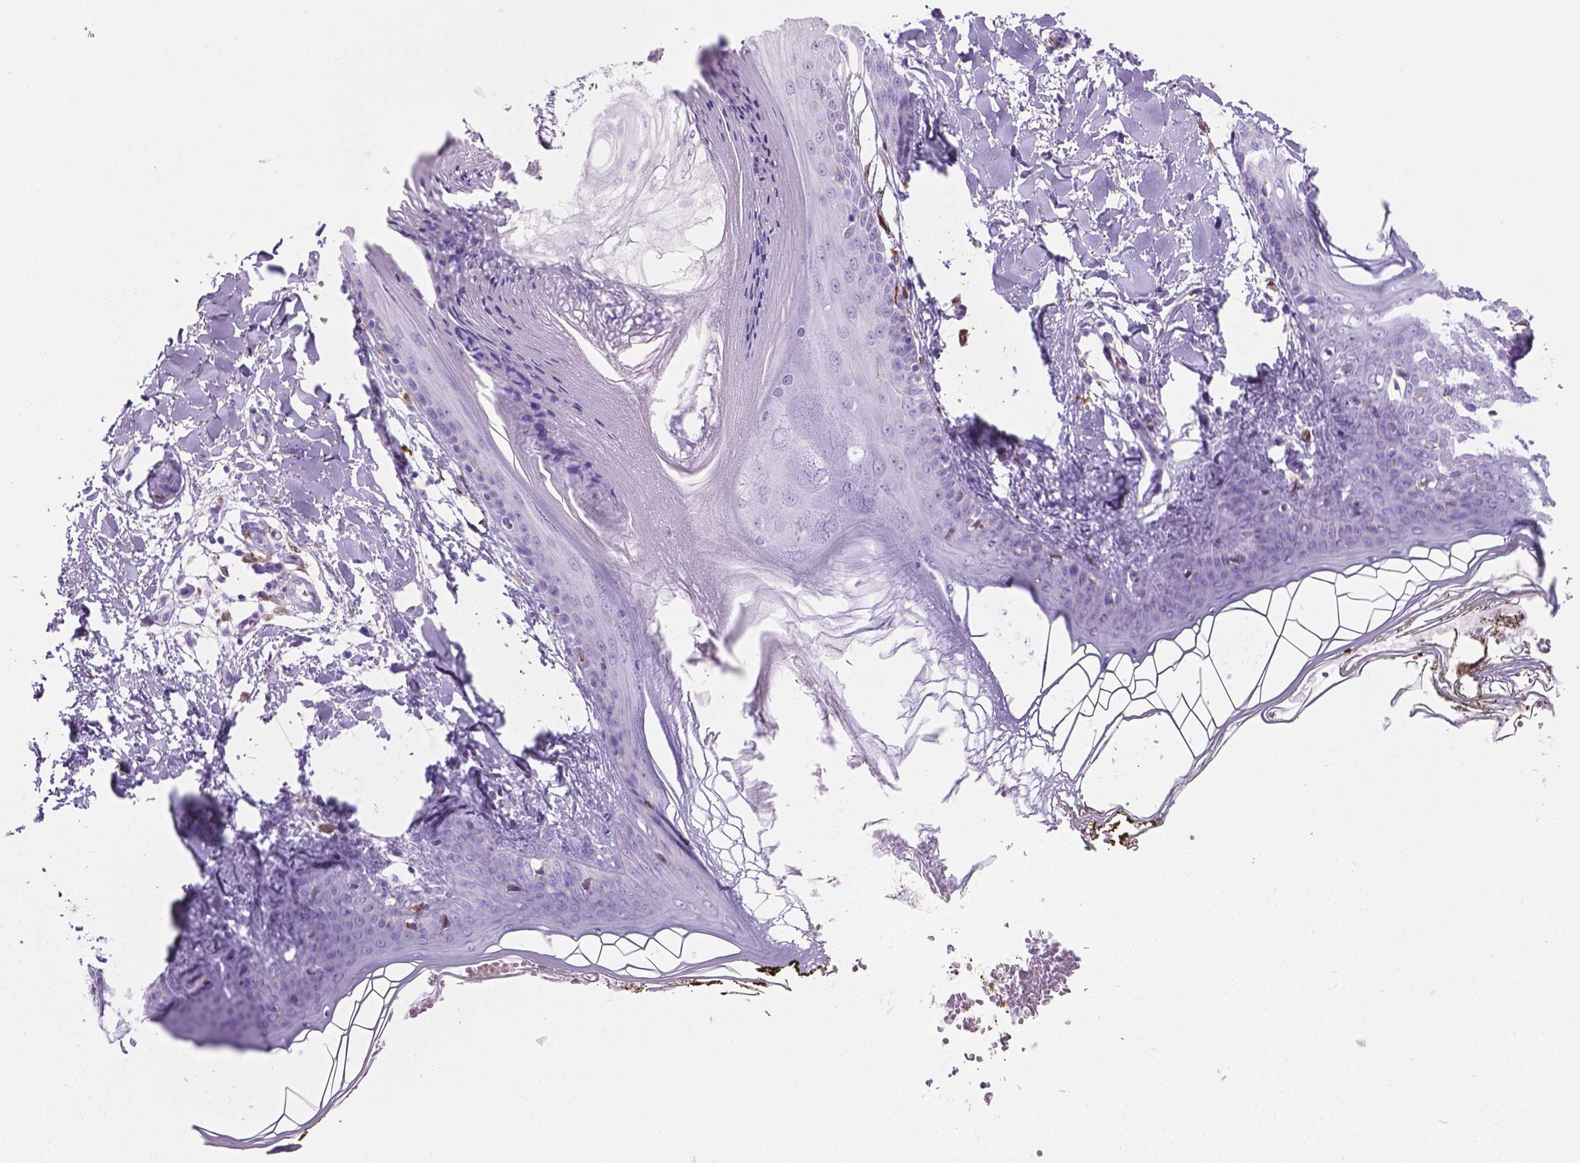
{"staining": {"intensity": "negative", "quantity": "none", "location": "none"}, "tissue": "skin", "cell_type": "Fibroblasts", "image_type": "normal", "snomed": [{"axis": "morphology", "description": "Normal tissue, NOS"}, {"axis": "topography", "description": "Skin"}], "caption": "High magnification brightfield microscopy of normal skin stained with DAB (3,3'-diaminobenzidine) (brown) and counterstained with hematoxylin (blue): fibroblasts show no significant staining.", "gene": "GRIN2B", "patient": {"sex": "female", "age": 34}}